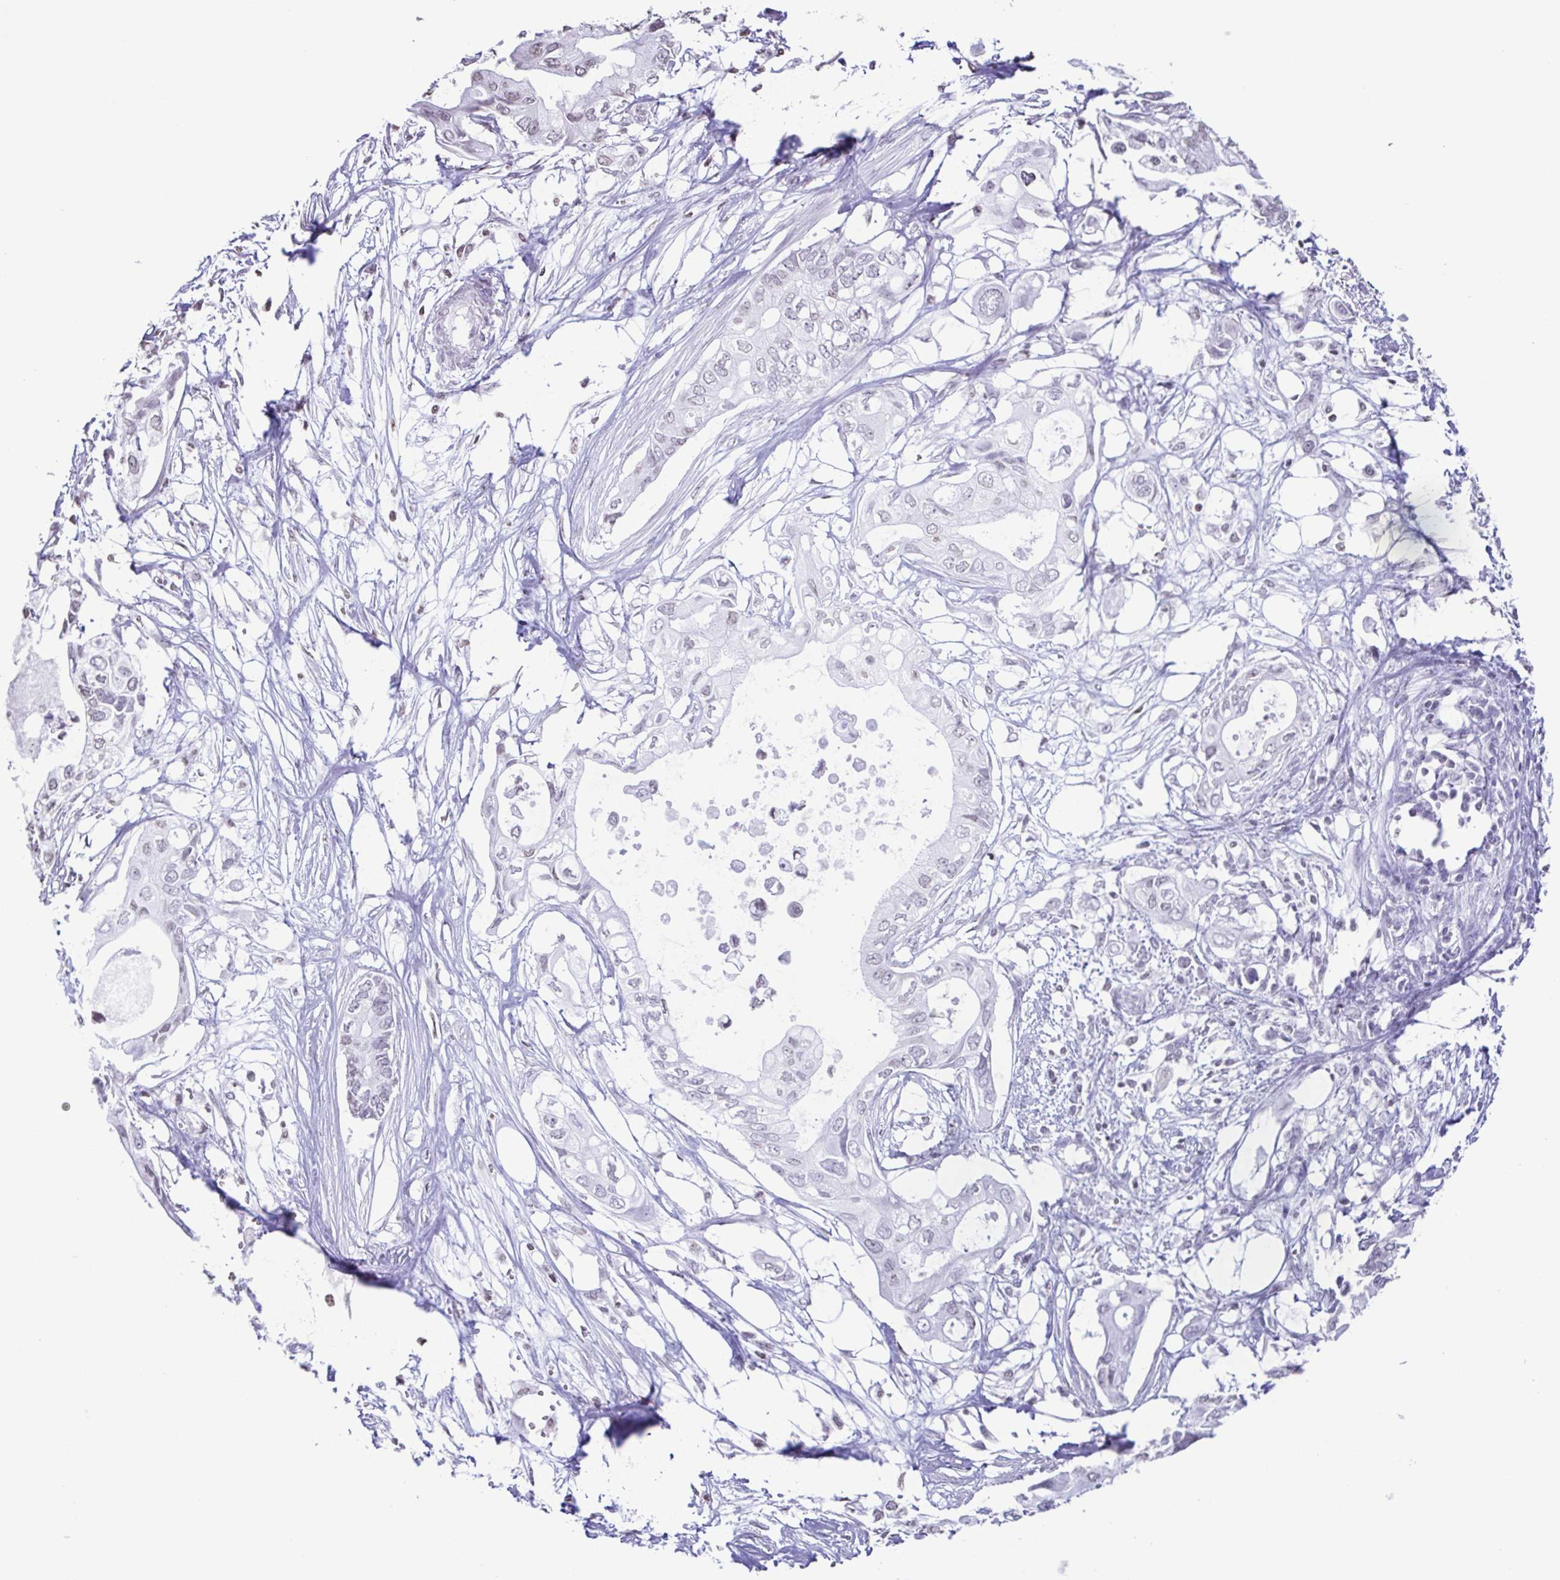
{"staining": {"intensity": "negative", "quantity": "none", "location": "none"}, "tissue": "pancreatic cancer", "cell_type": "Tumor cells", "image_type": "cancer", "snomed": [{"axis": "morphology", "description": "Adenocarcinoma, NOS"}, {"axis": "topography", "description": "Pancreas"}], "caption": "Protein analysis of pancreatic adenocarcinoma exhibits no significant expression in tumor cells. Brightfield microscopy of IHC stained with DAB (brown) and hematoxylin (blue), captured at high magnification.", "gene": "VCY1B", "patient": {"sex": "female", "age": 63}}